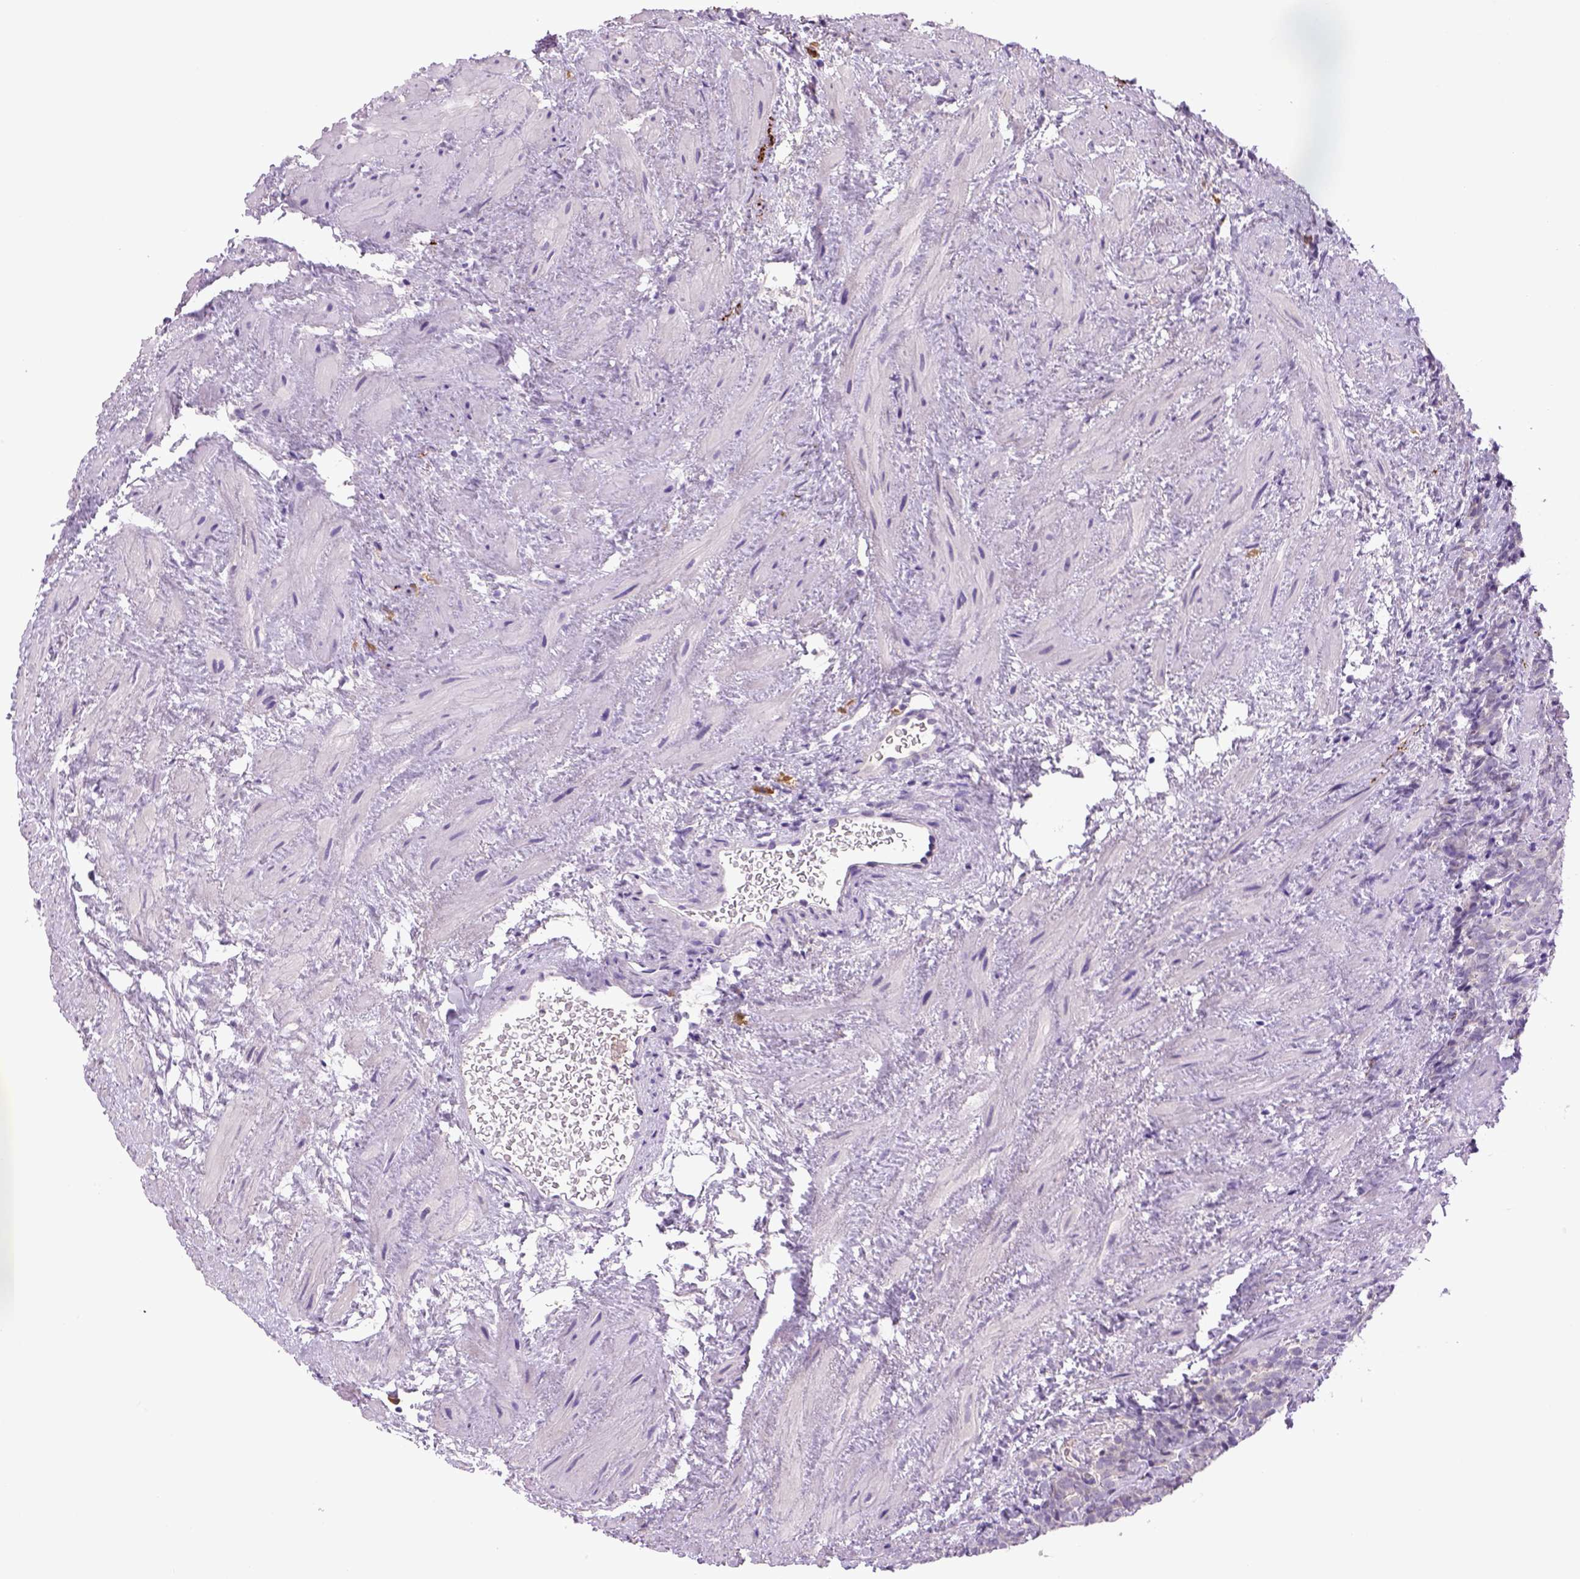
{"staining": {"intensity": "negative", "quantity": "none", "location": "none"}, "tissue": "prostate cancer", "cell_type": "Tumor cells", "image_type": "cancer", "snomed": [{"axis": "morphology", "description": "Adenocarcinoma, High grade"}, {"axis": "topography", "description": "Prostate"}], "caption": "Micrograph shows no significant protein positivity in tumor cells of prostate adenocarcinoma (high-grade).", "gene": "DBH", "patient": {"sex": "male", "age": 84}}